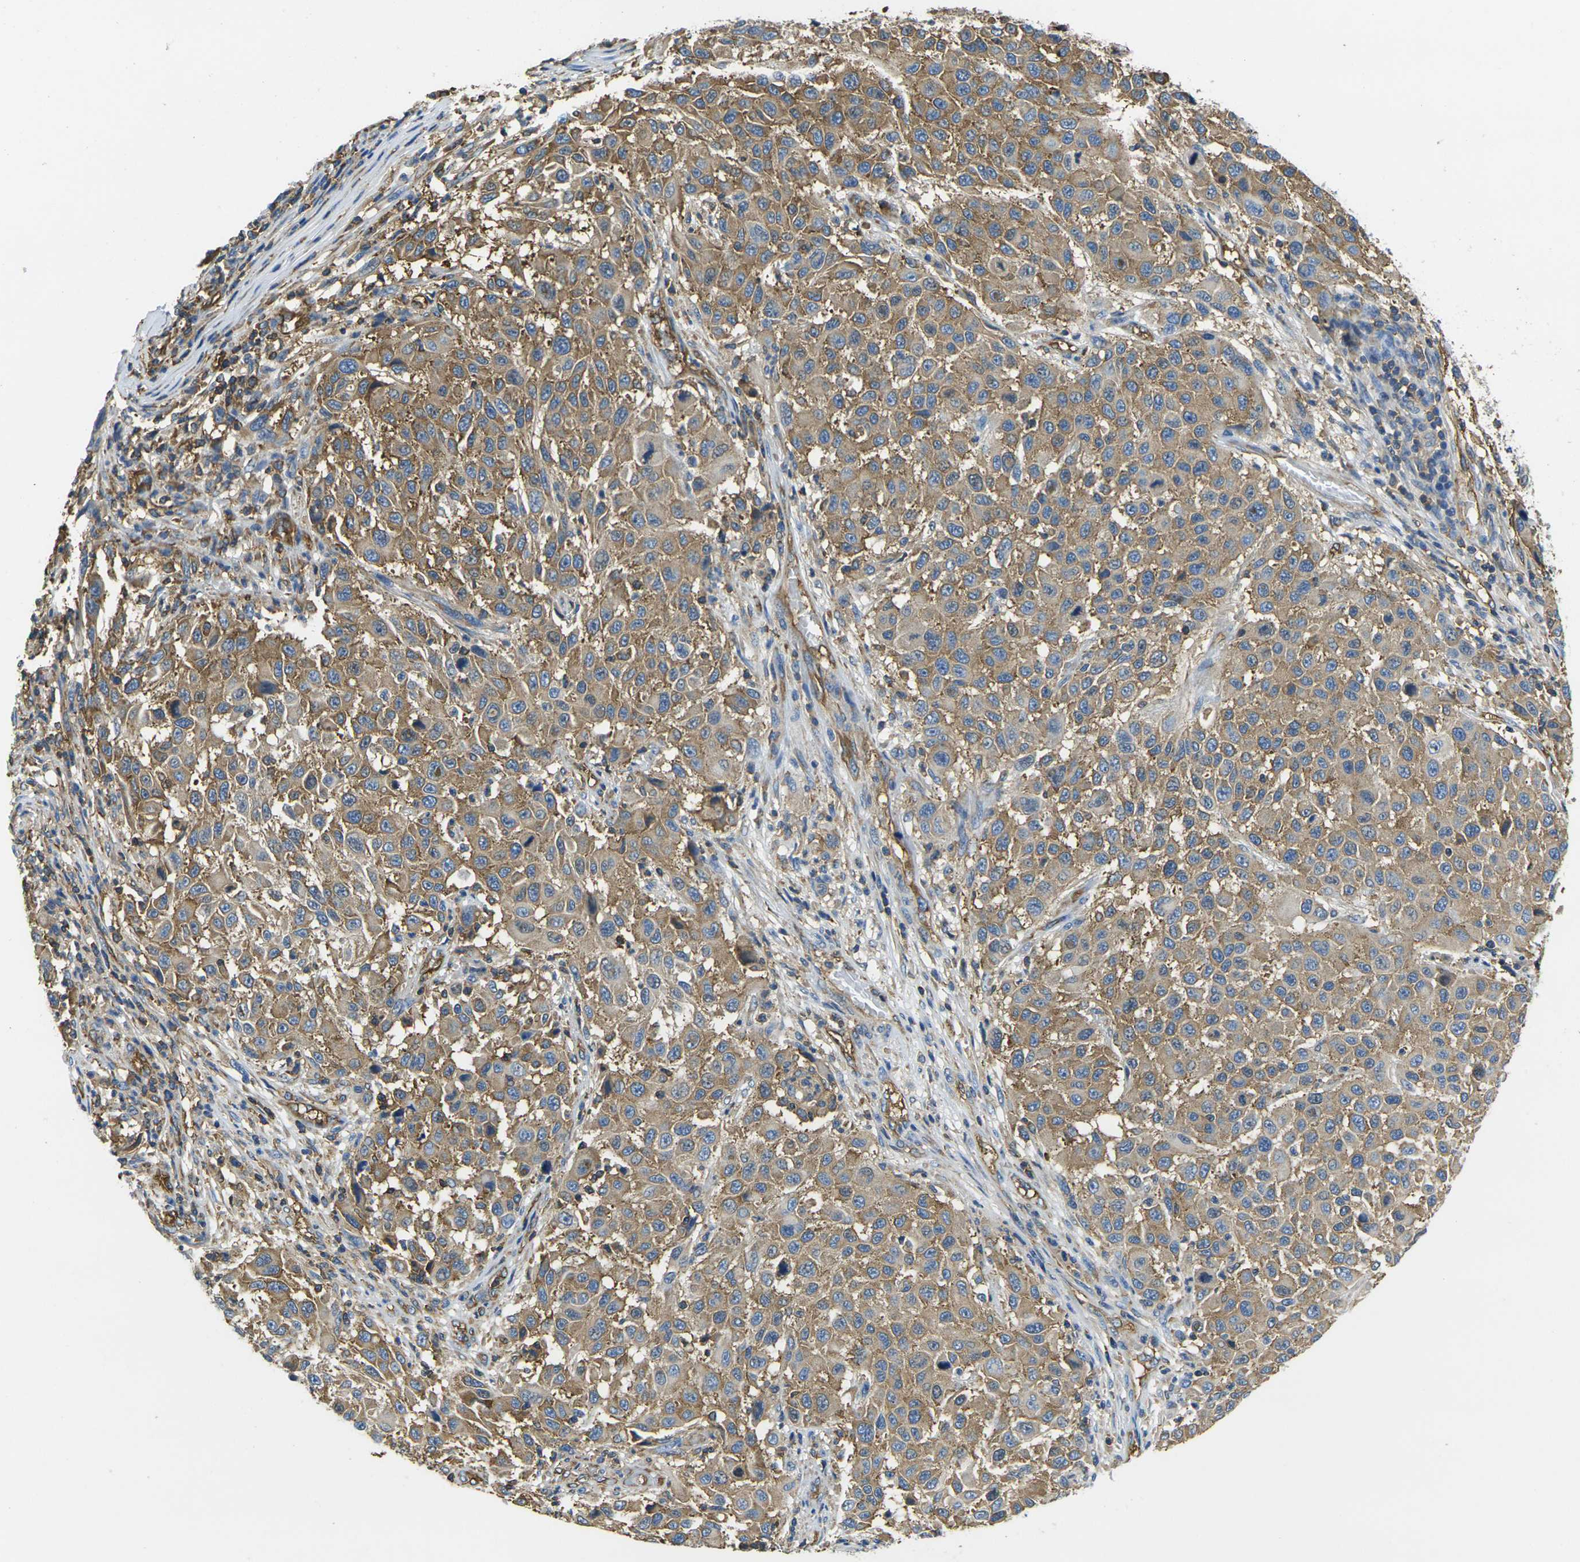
{"staining": {"intensity": "moderate", "quantity": ">75%", "location": "cytoplasmic/membranous"}, "tissue": "melanoma", "cell_type": "Tumor cells", "image_type": "cancer", "snomed": [{"axis": "morphology", "description": "Malignant melanoma, Metastatic site"}, {"axis": "topography", "description": "Lymph node"}], "caption": "Approximately >75% of tumor cells in human malignant melanoma (metastatic site) display moderate cytoplasmic/membranous protein staining as visualized by brown immunohistochemical staining.", "gene": "FAM110D", "patient": {"sex": "male", "age": 61}}